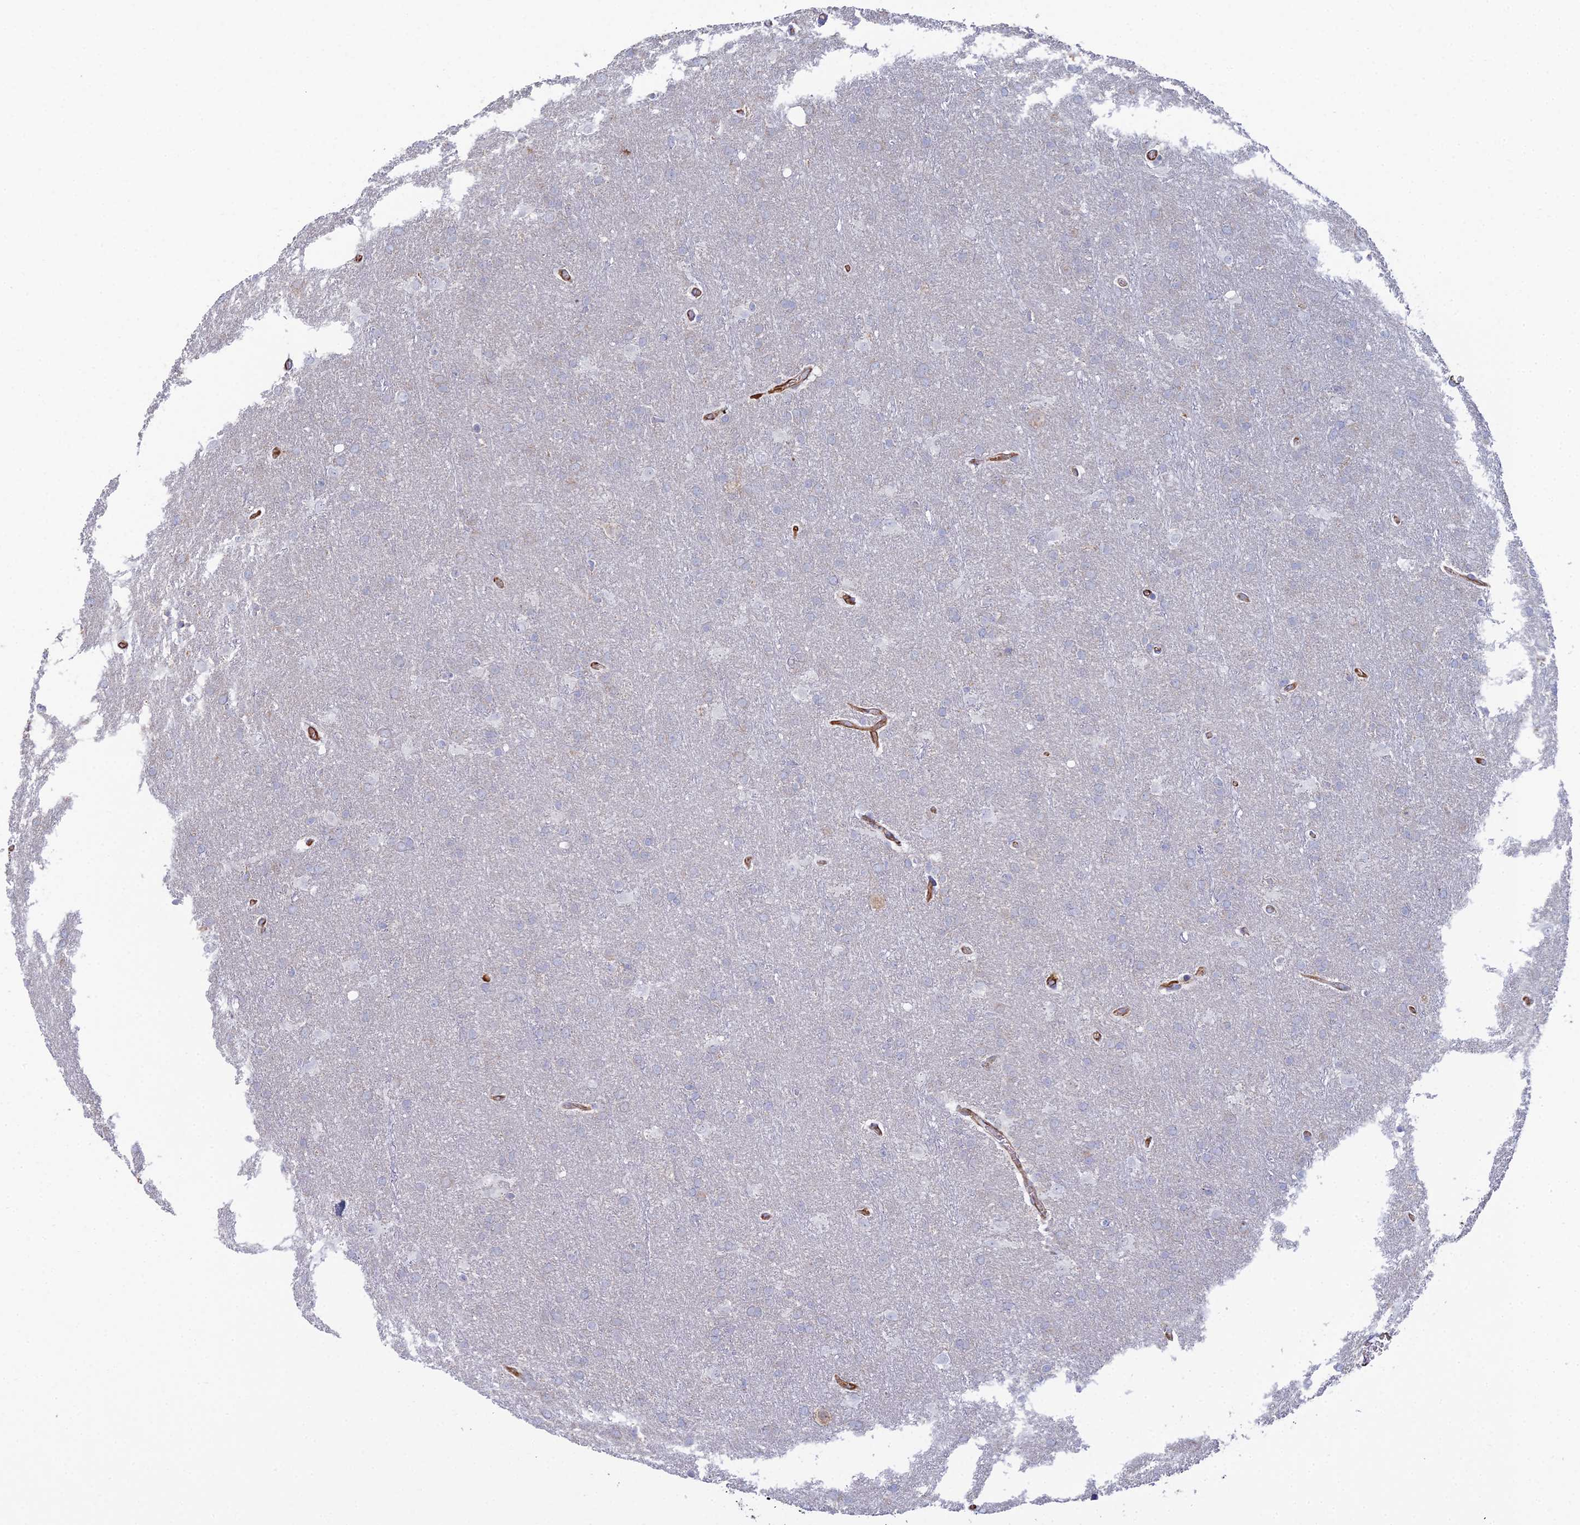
{"staining": {"intensity": "negative", "quantity": "none", "location": "none"}, "tissue": "glioma", "cell_type": "Tumor cells", "image_type": "cancer", "snomed": [{"axis": "morphology", "description": "Glioma, malignant, Low grade"}, {"axis": "topography", "description": "Brain"}], "caption": "This is an immunohistochemistry micrograph of human glioma. There is no staining in tumor cells.", "gene": "CLVS2", "patient": {"sex": "female", "age": 32}}